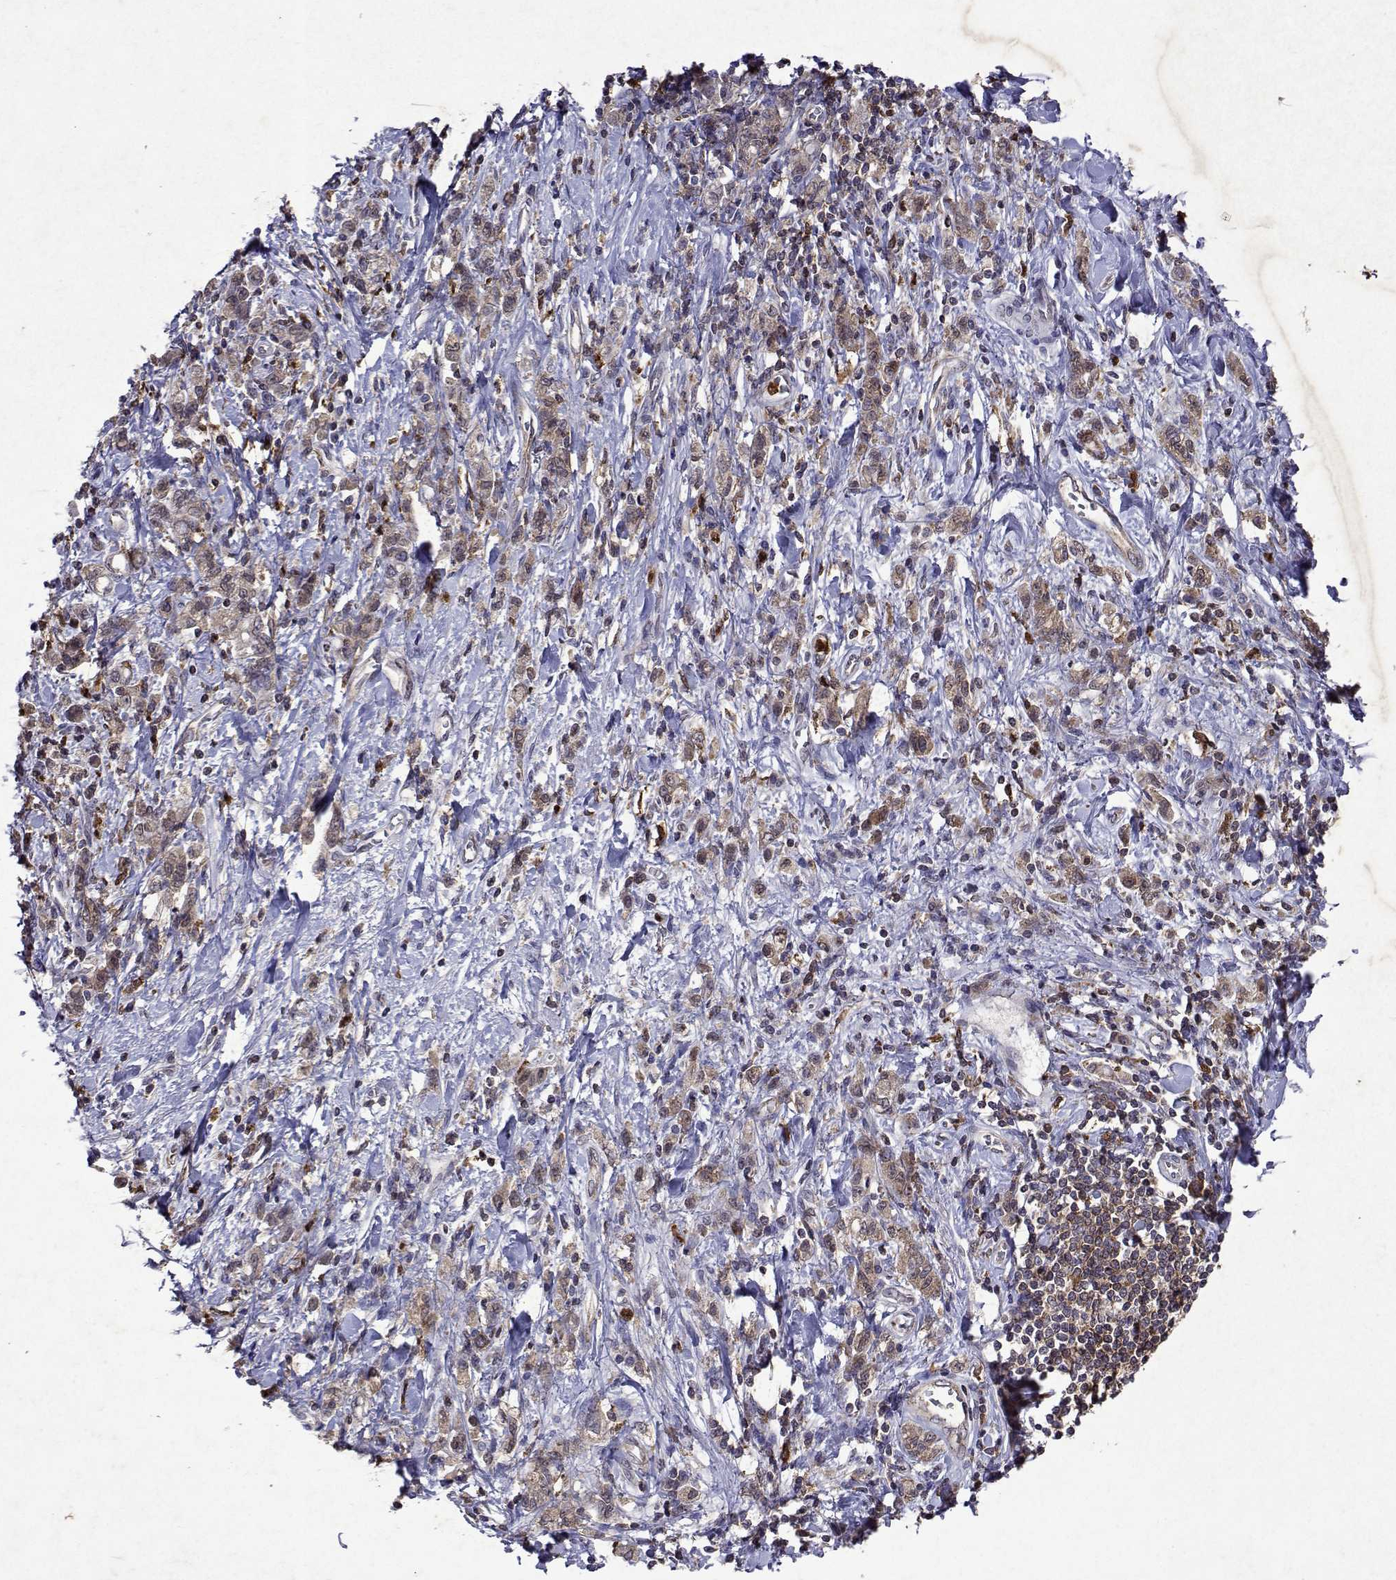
{"staining": {"intensity": "moderate", "quantity": ">75%", "location": "cytoplasmic/membranous"}, "tissue": "stomach cancer", "cell_type": "Tumor cells", "image_type": "cancer", "snomed": [{"axis": "morphology", "description": "Adenocarcinoma, NOS"}, {"axis": "topography", "description": "Stomach"}], "caption": "Immunohistochemical staining of human adenocarcinoma (stomach) demonstrates moderate cytoplasmic/membranous protein expression in approximately >75% of tumor cells. Ihc stains the protein in brown and the nuclei are stained blue.", "gene": "APAF1", "patient": {"sex": "male", "age": 77}}